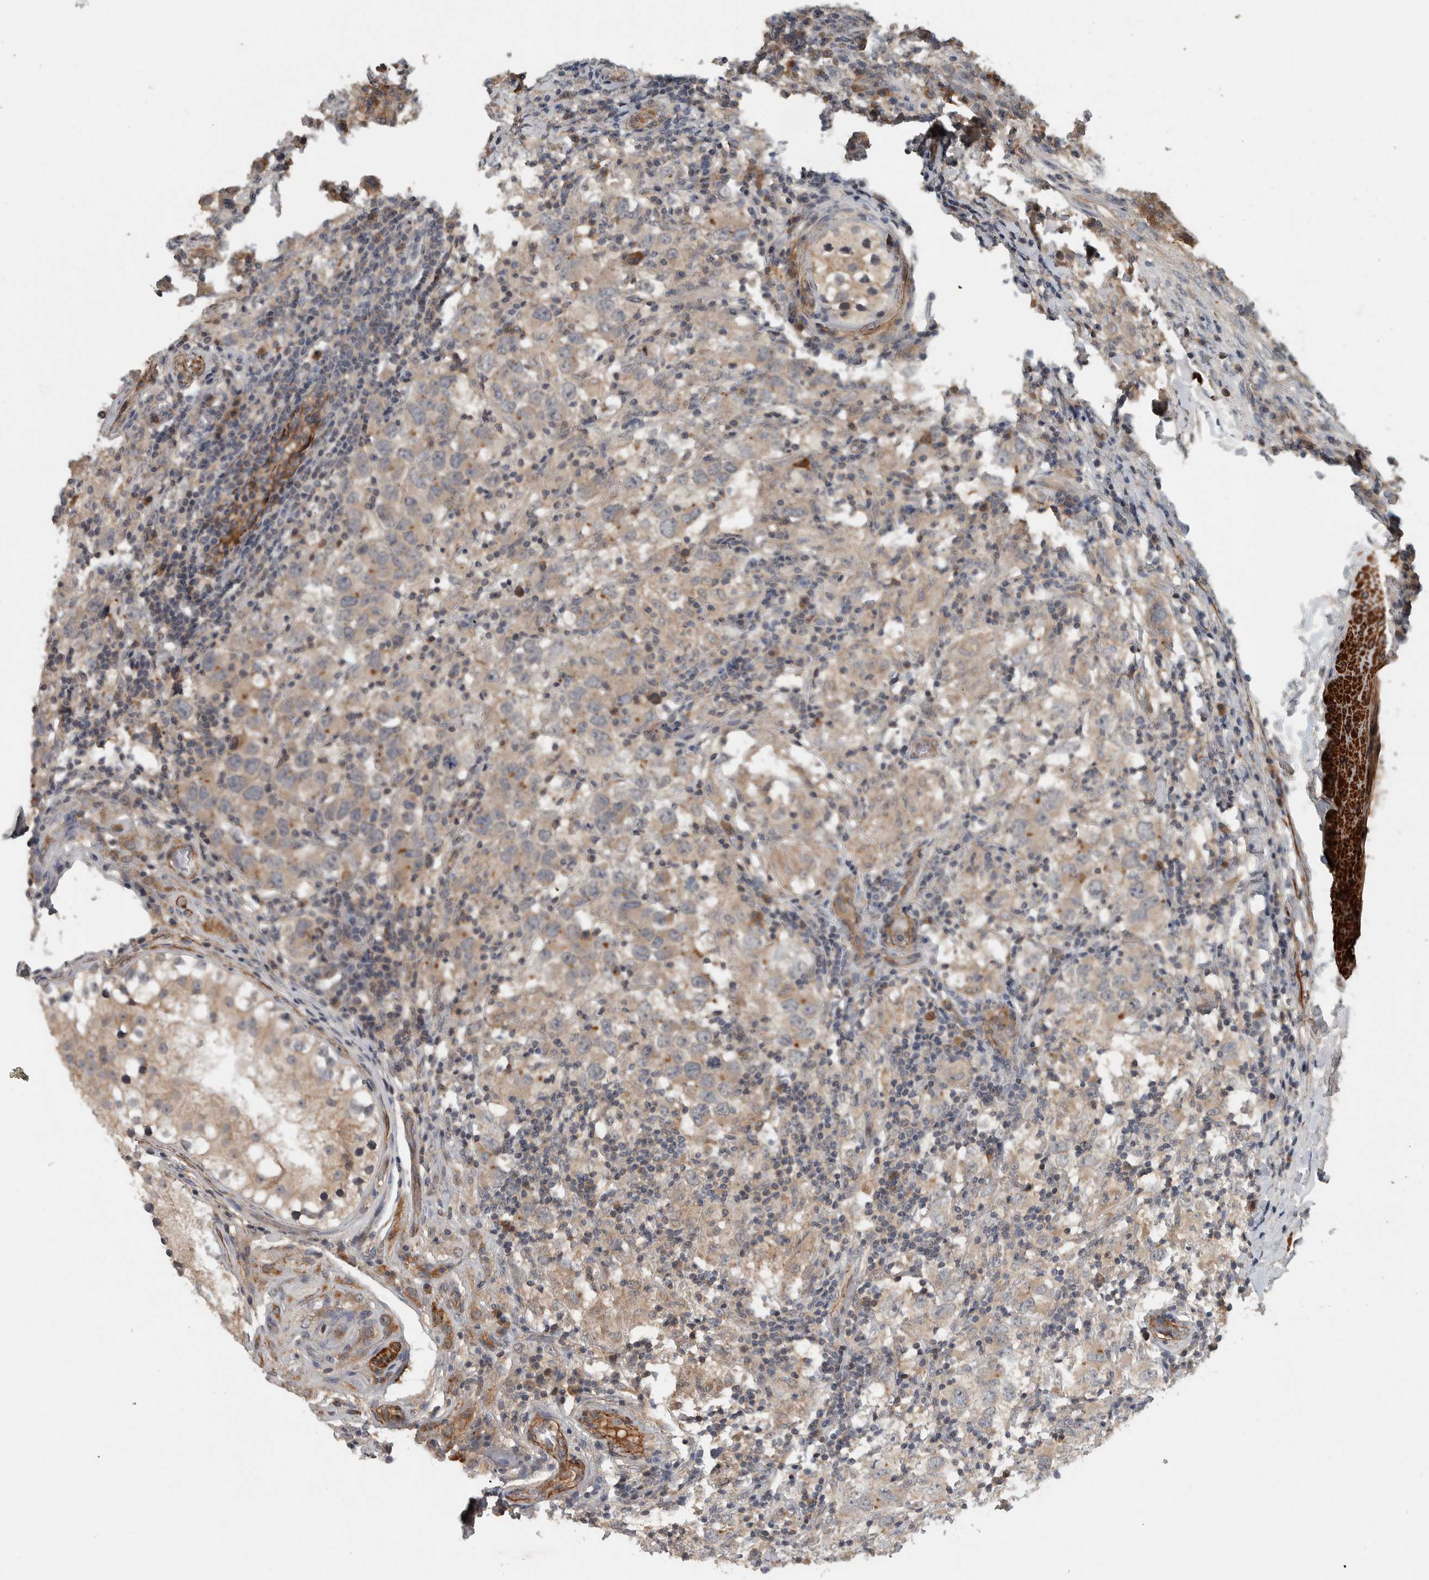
{"staining": {"intensity": "weak", "quantity": "<25%", "location": "cytoplasmic/membranous"}, "tissue": "testis cancer", "cell_type": "Tumor cells", "image_type": "cancer", "snomed": [{"axis": "morphology", "description": "Carcinoma, Embryonal, NOS"}, {"axis": "topography", "description": "Testis"}], "caption": "A high-resolution image shows immunohistochemistry (IHC) staining of testis embryonal carcinoma, which displays no significant positivity in tumor cells. (DAB IHC with hematoxylin counter stain).", "gene": "LBHD1", "patient": {"sex": "male", "age": 21}}